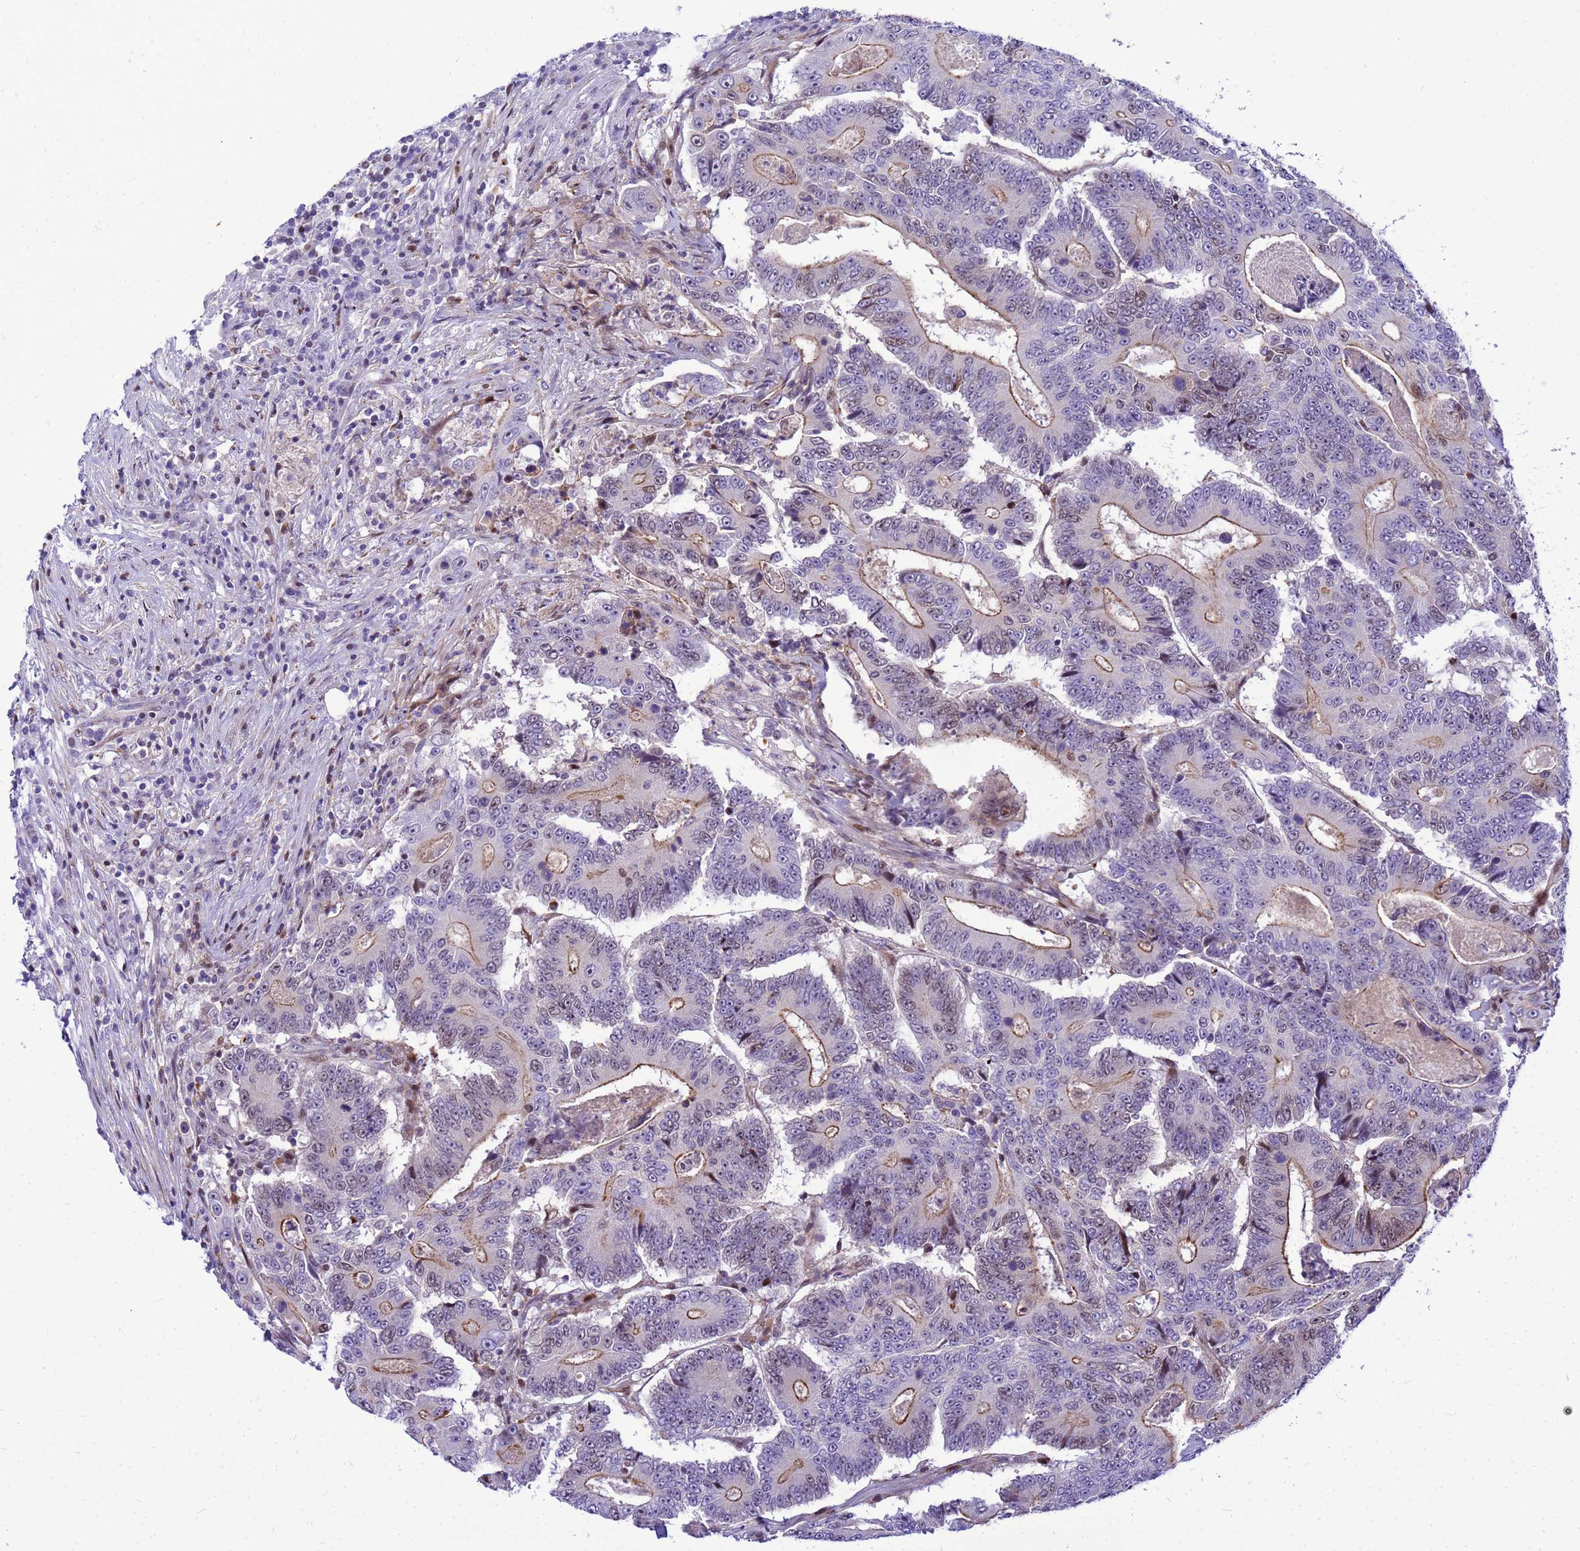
{"staining": {"intensity": "moderate", "quantity": "<25%", "location": "cytoplasmic/membranous"}, "tissue": "colorectal cancer", "cell_type": "Tumor cells", "image_type": "cancer", "snomed": [{"axis": "morphology", "description": "Adenocarcinoma, NOS"}, {"axis": "topography", "description": "Colon"}], "caption": "This photomicrograph displays IHC staining of colorectal cancer (adenocarcinoma), with low moderate cytoplasmic/membranous positivity in approximately <25% of tumor cells.", "gene": "ADAMTS7", "patient": {"sex": "male", "age": 83}}